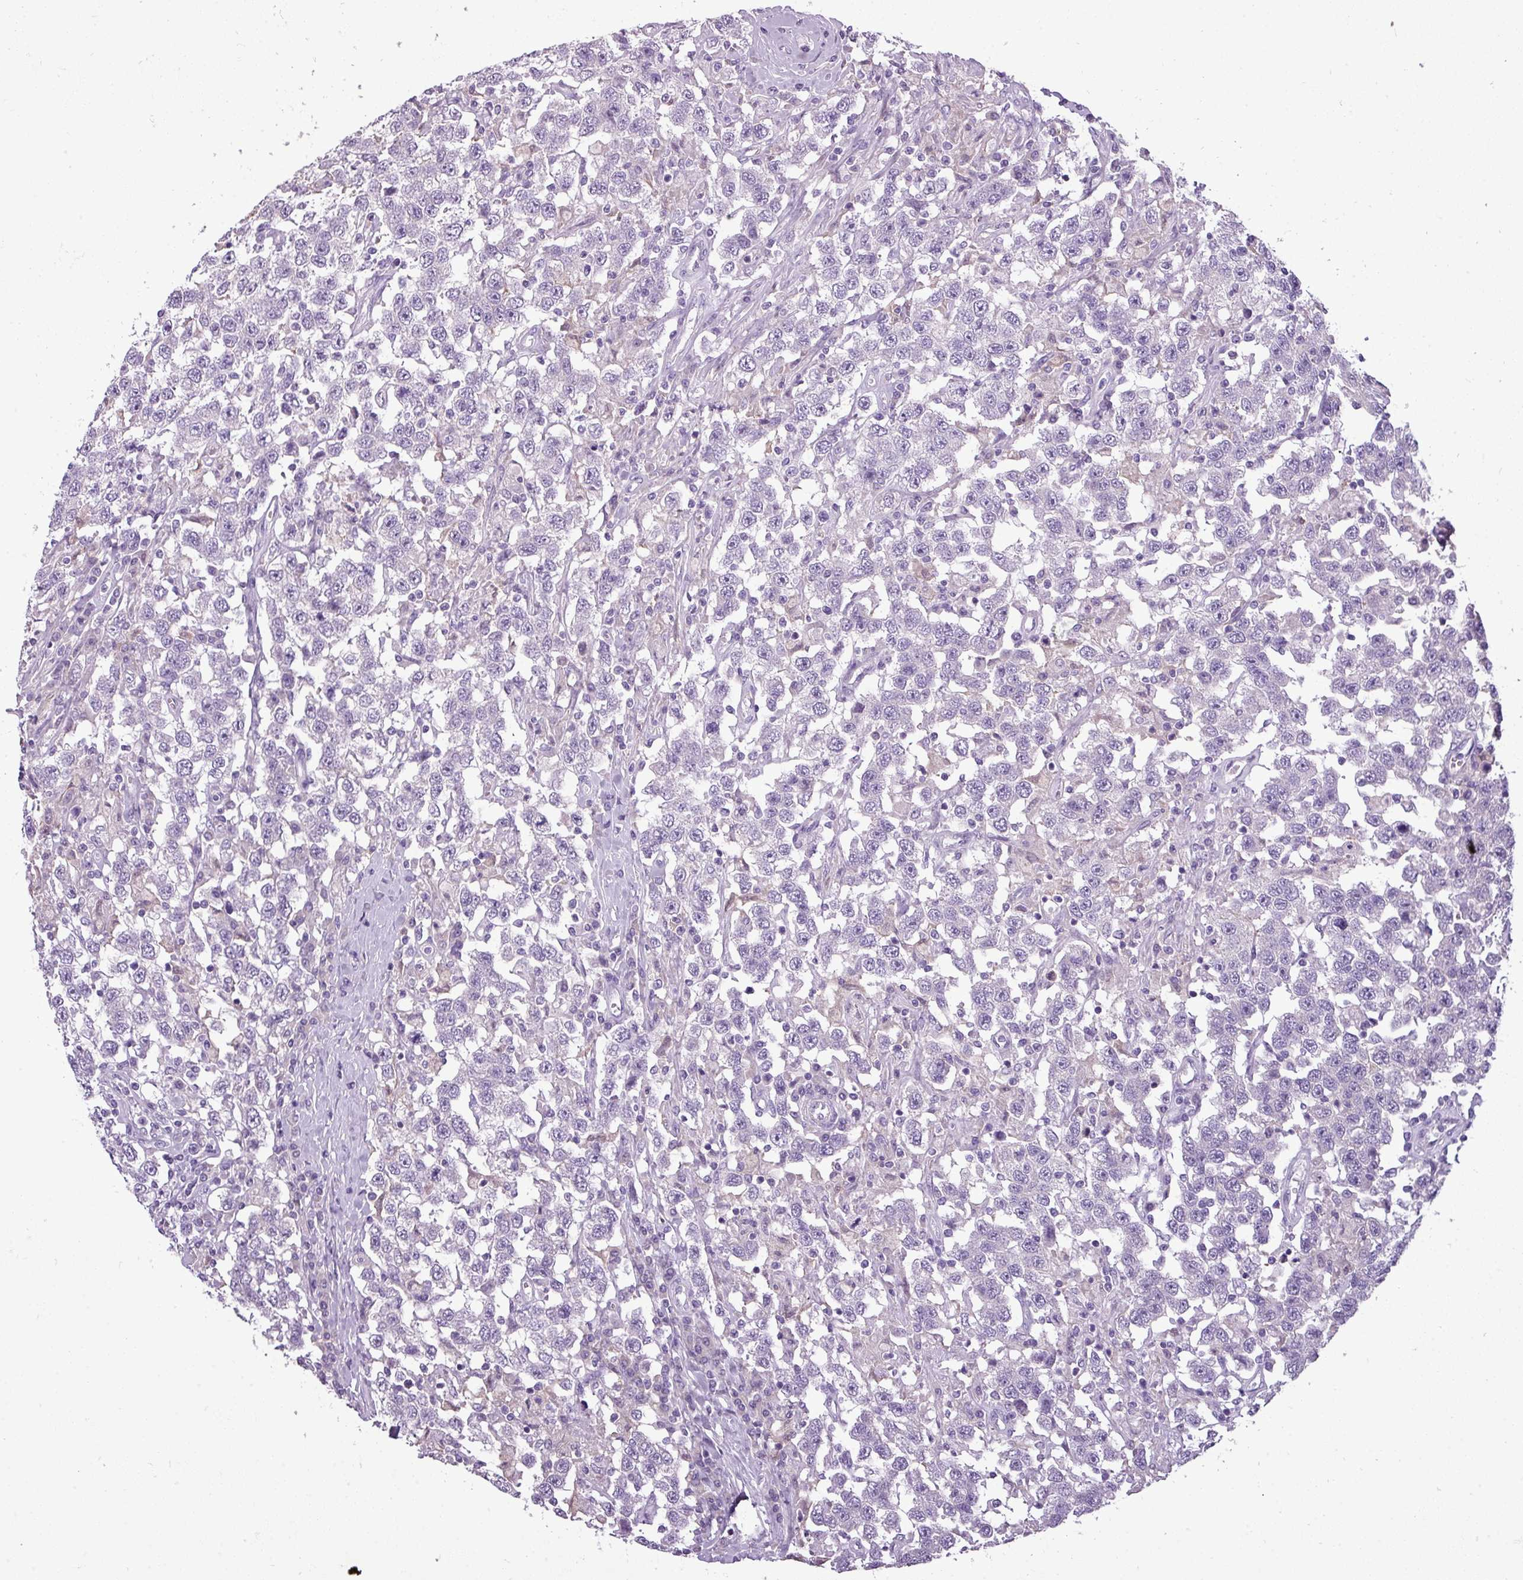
{"staining": {"intensity": "negative", "quantity": "none", "location": "none"}, "tissue": "testis cancer", "cell_type": "Tumor cells", "image_type": "cancer", "snomed": [{"axis": "morphology", "description": "Seminoma, NOS"}, {"axis": "topography", "description": "Testis"}], "caption": "Human testis seminoma stained for a protein using IHC reveals no positivity in tumor cells.", "gene": "DNAAF9", "patient": {"sex": "male", "age": 41}}